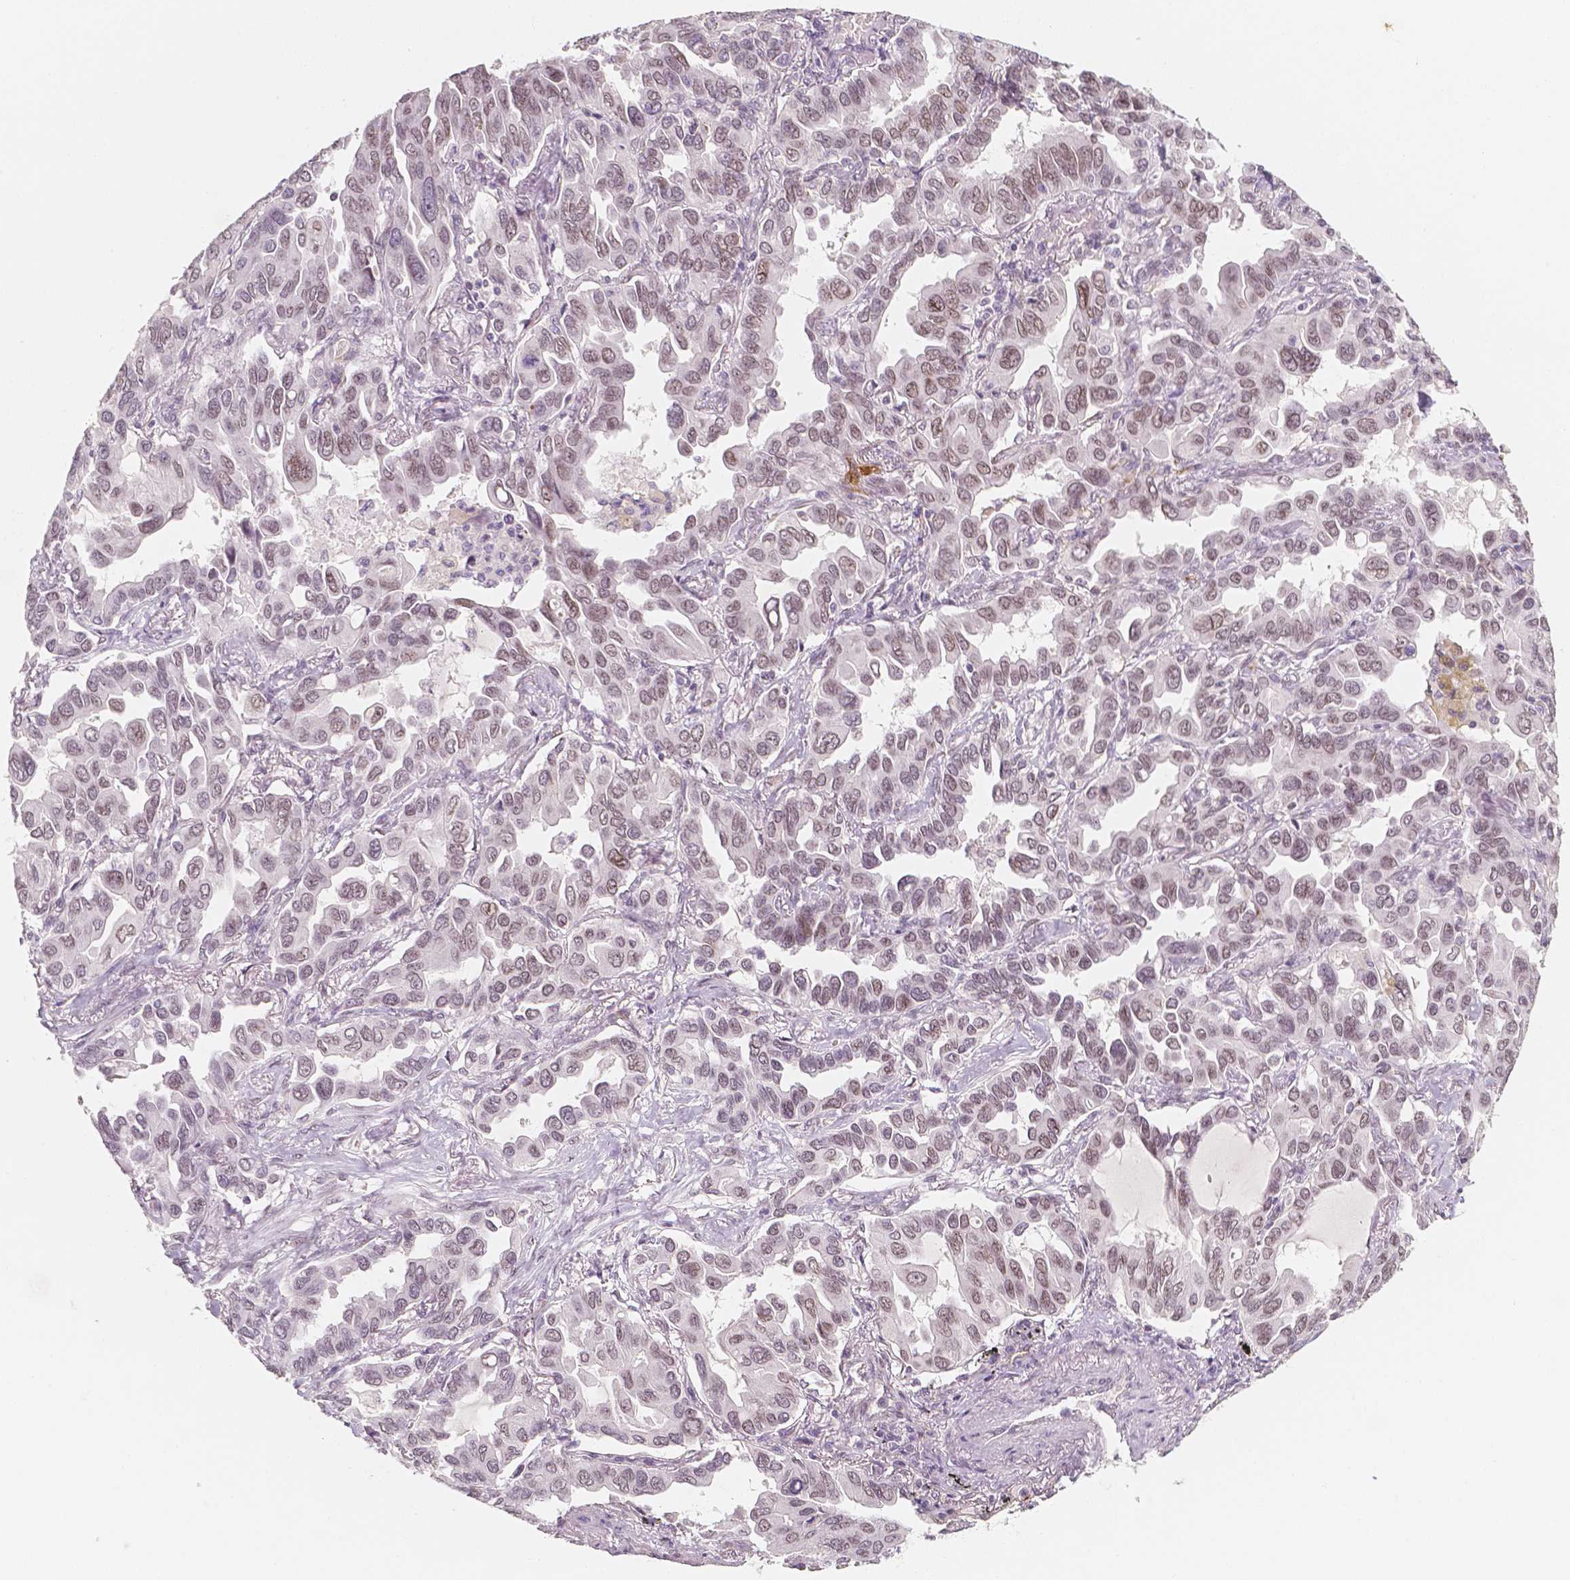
{"staining": {"intensity": "weak", "quantity": ">75%", "location": "nuclear"}, "tissue": "lung cancer", "cell_type": "Tumor cells", "image_type": "cancer", "snomed": [{"axis": "morphology", "description": "Adenocarcinoma, NOS"}, {"axis": "topography", "description": "Lung"}], "caption": "DAB (3,3'-diaminobenzidine) immunohistochemical staining of human lung cancer (adenocarcinoma) exhibits weak nuclear protein expression in approximately >75% of tumor cells.", "gene": "KDM5B", "patient": {"sex": "male", "age": 64}}